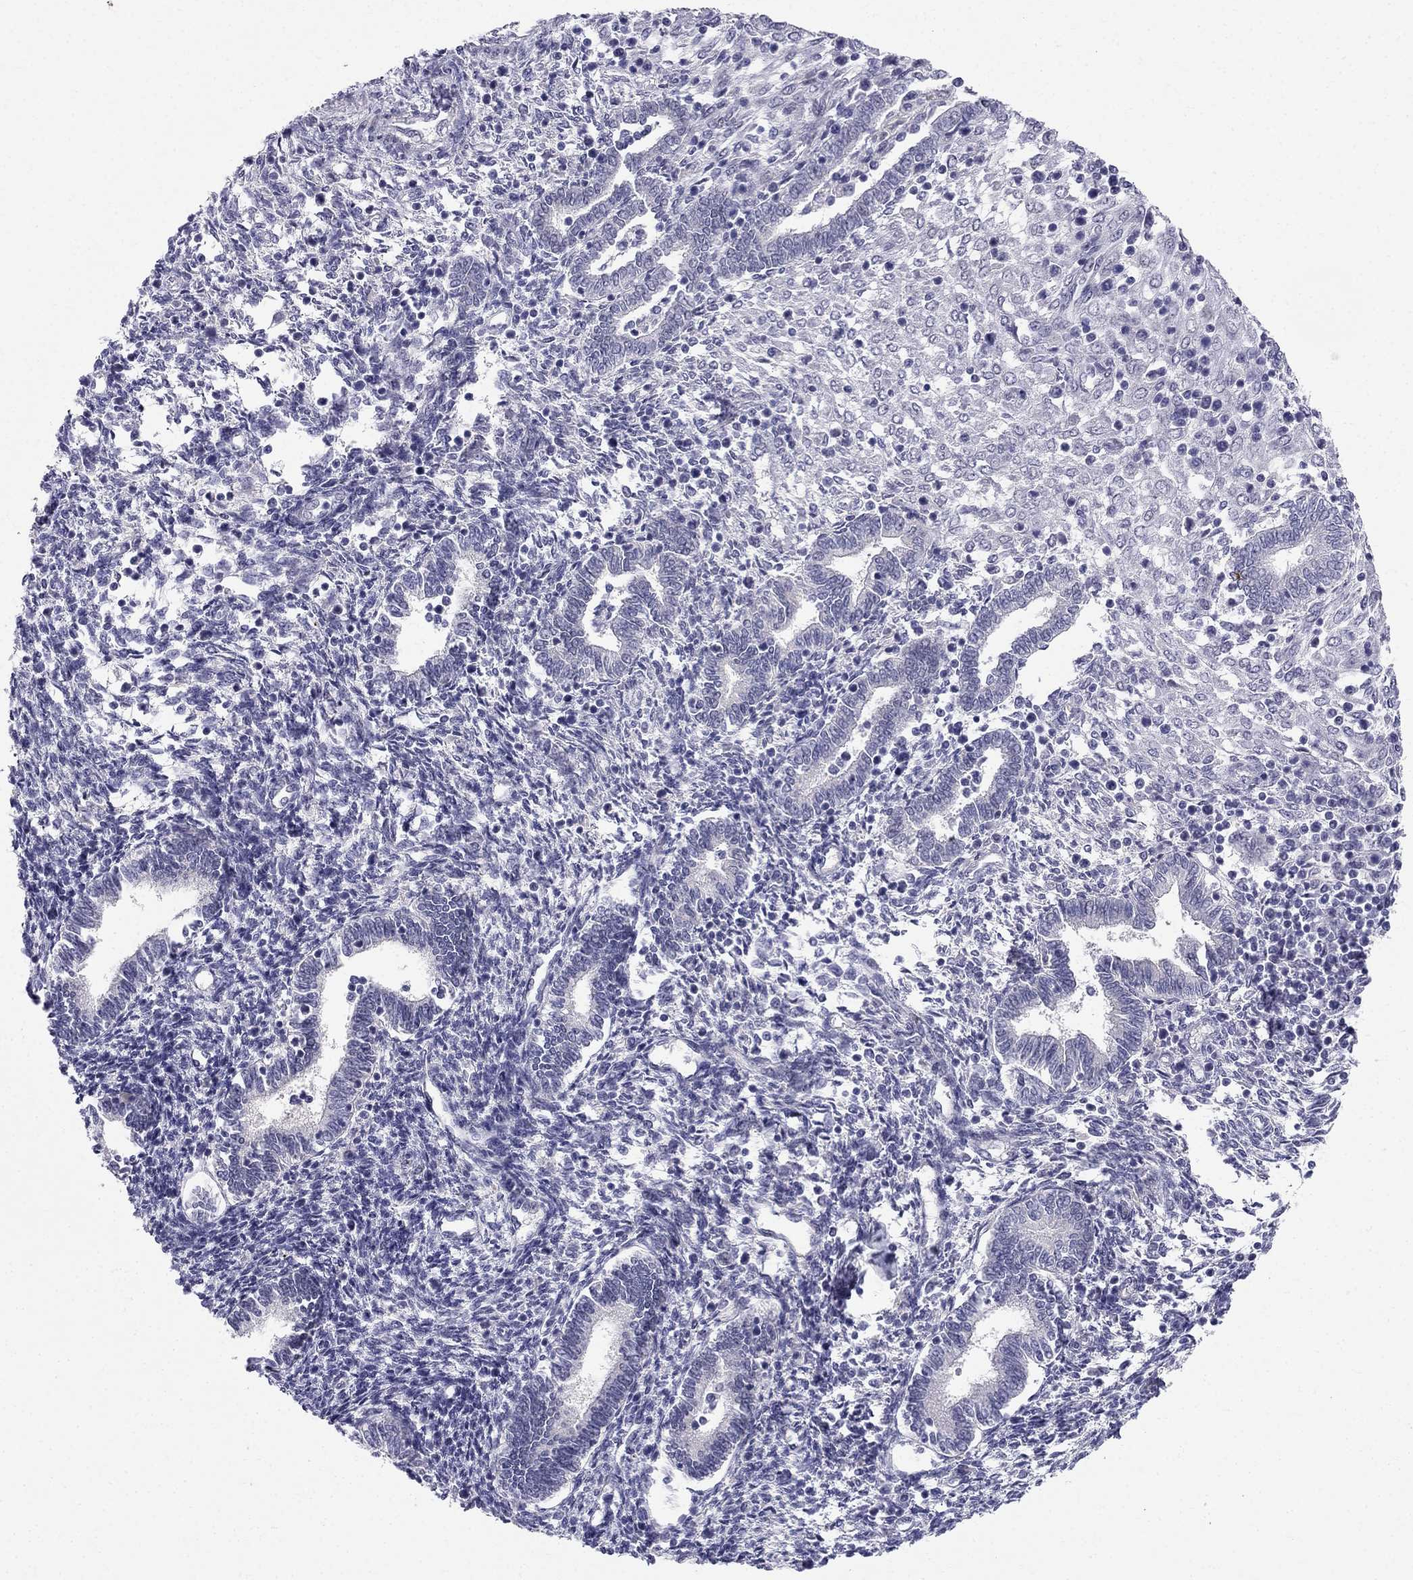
{"staining": {"intensity": "negative", "quantity": "none", "location": "none"}, "tissue": "endometrium", "cell_type": "Cells in endometrial stroma", "image_type": "normal", "snomed": [{"axis": "morphology", "description": "Normal tissue, NOS"}, {"axis": "topography", "description": "Endometrium"}], "caption": "There is no significant expression in cells in endometrial stroma of endometrium. Nuclei are stained in blue.", "gene": "BAG5", "patient": {"sex": "female", "age": 42}}